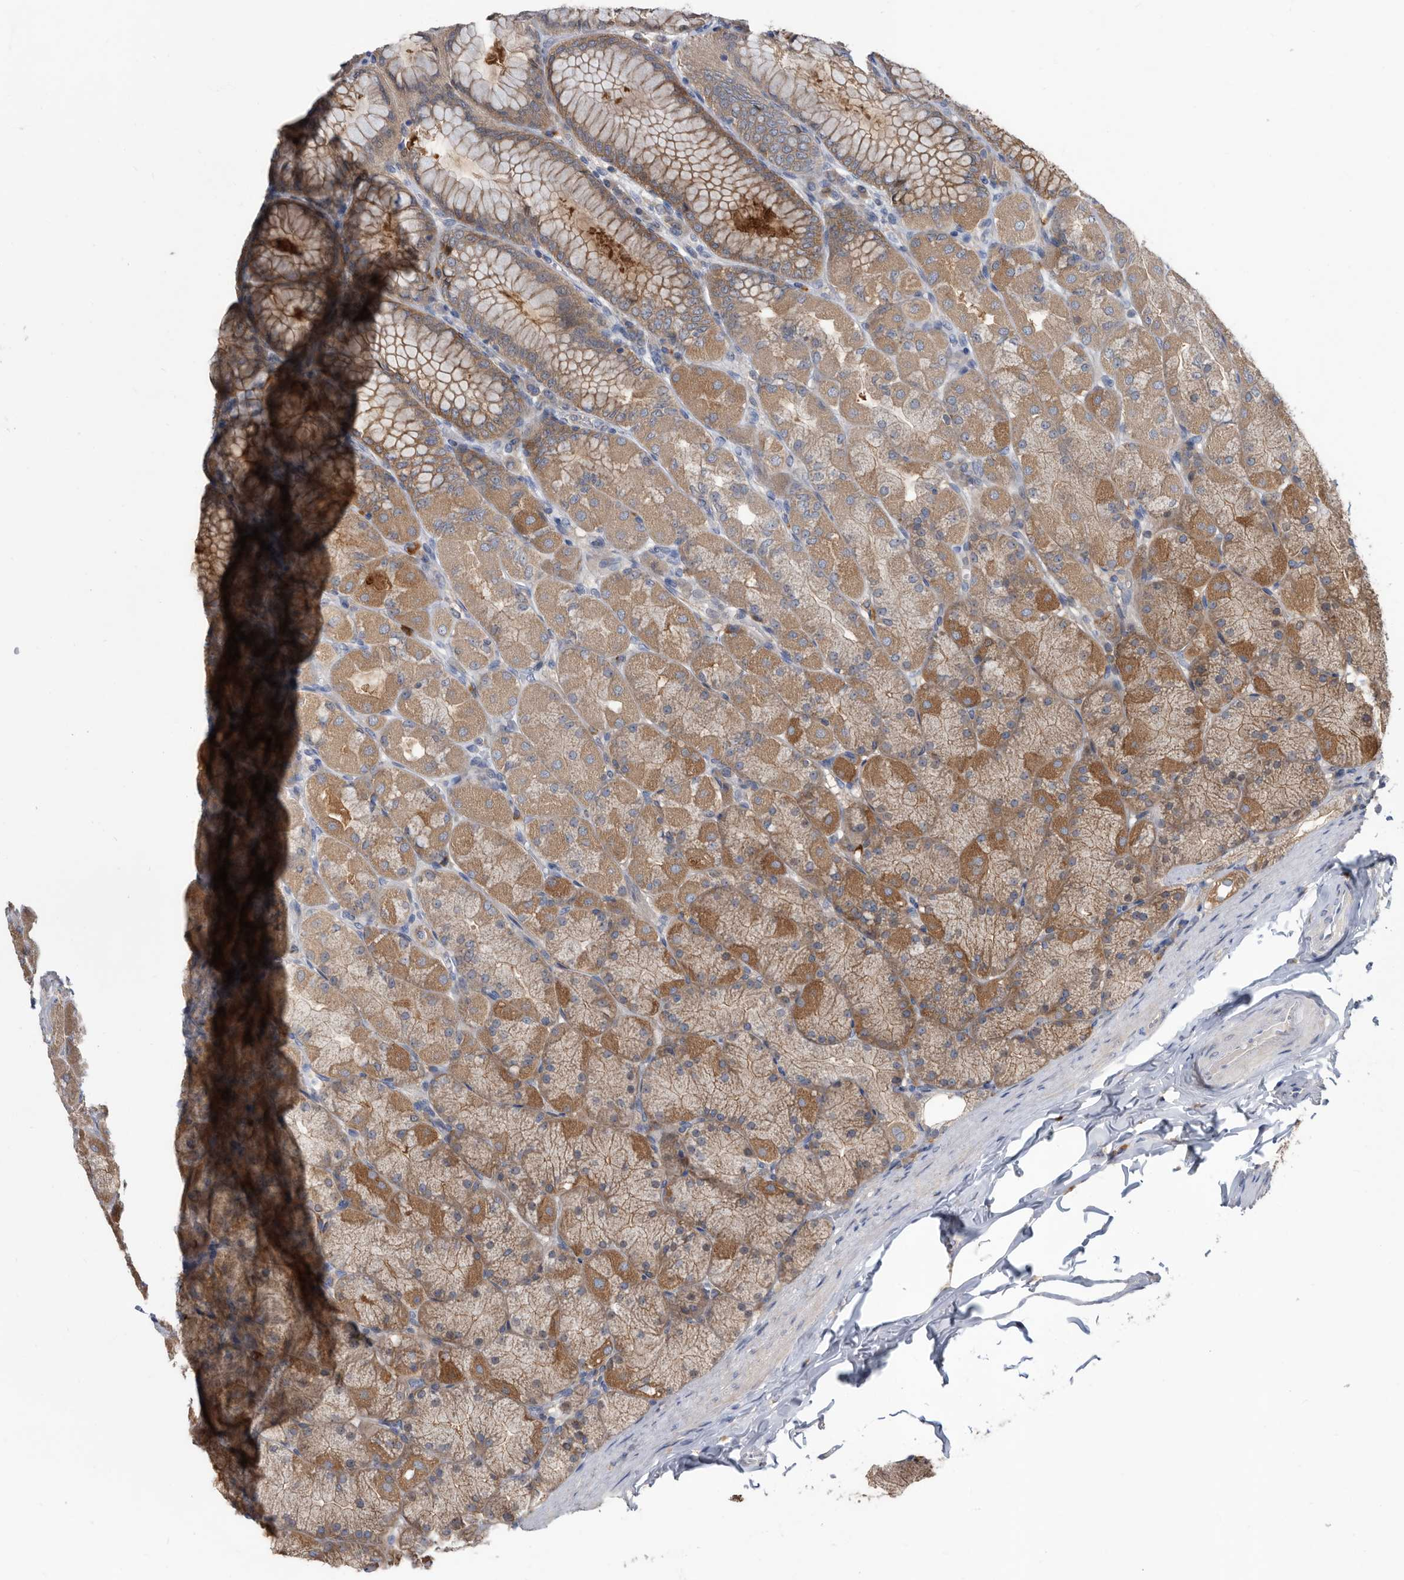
{"staining": {"intensity": "strong", "quantity": "25%-75%", "location": "cytoplasmic/membranous"}, "tissue": "stomach", "cell_type": "Glandular cells", "image_type": "normal", "snomed": [{"axis": "morphology", "description": "Normal tissue, NOS"}, {"axis": "topography", "description": "Stomach, upper"}], "caption": "Strong cytoplasmic/membranous positivity is seen in approximately 25%-75% of glandular cells in benign stomach. The staining was performed using DAB (3,3'-diaminobenzidine) to visualize the protein expression in brown, while the nuclei were stained in blue with hematoxylin (Magnification: 20x).", "gene": "APEH", "patient": {"sex": "female", "age": 56}}